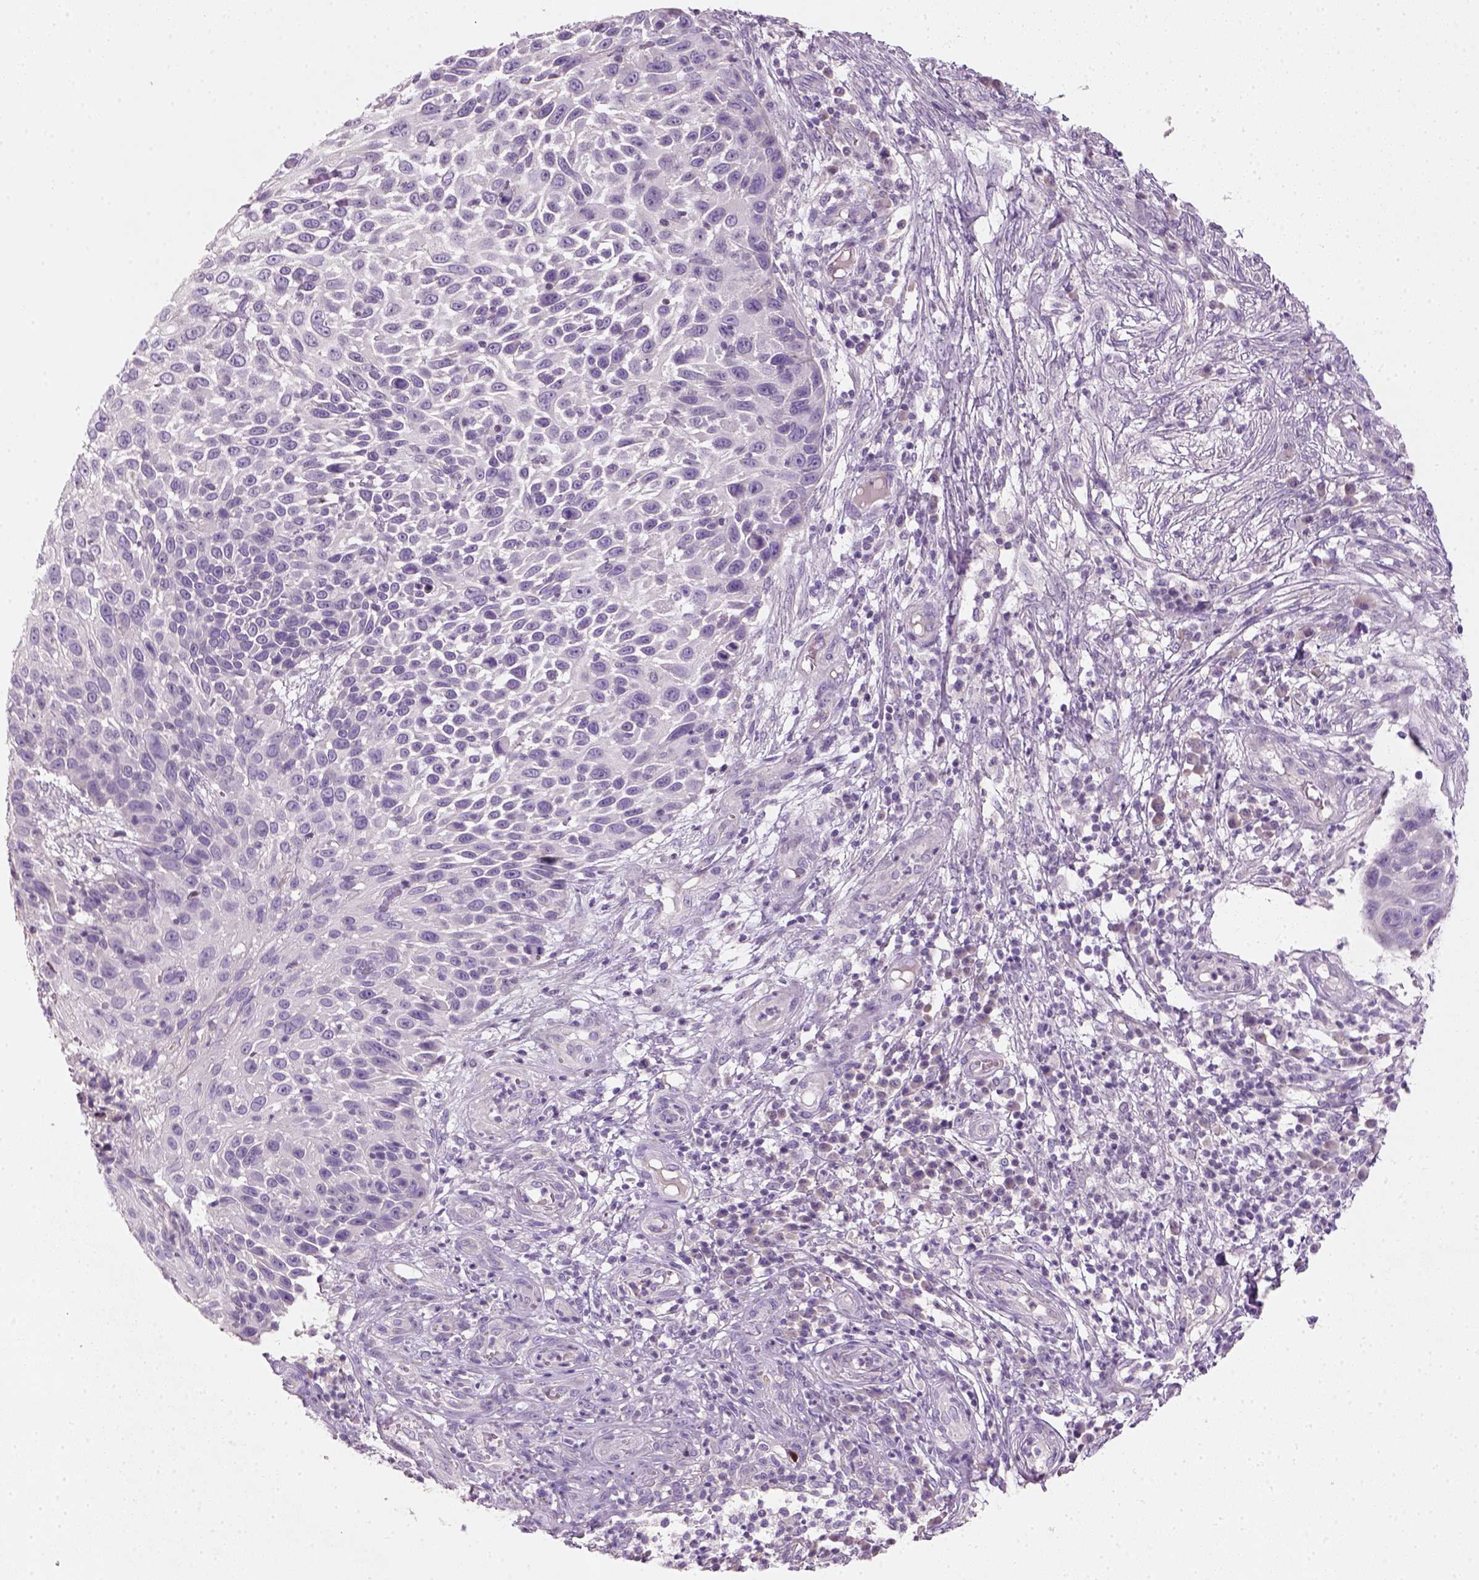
{"staining": {"intensity": "negative", "quantity": "none", "location": "none"}, "tissue": "skin cancer", "cell_type": "Tumor cells", "image_type": "cancer", "snomed": [{"axis": "morphology", "description": "Squamous cell carcinoma, NOS"}, {"axis": "topography", "description": "Skin"}], "caption": "There is no significant expression in tumor cells of skin cancer (squamous cell carcinoma).", "gene": "NUDT6", "patient": {"sex": "male", "age": 92}}